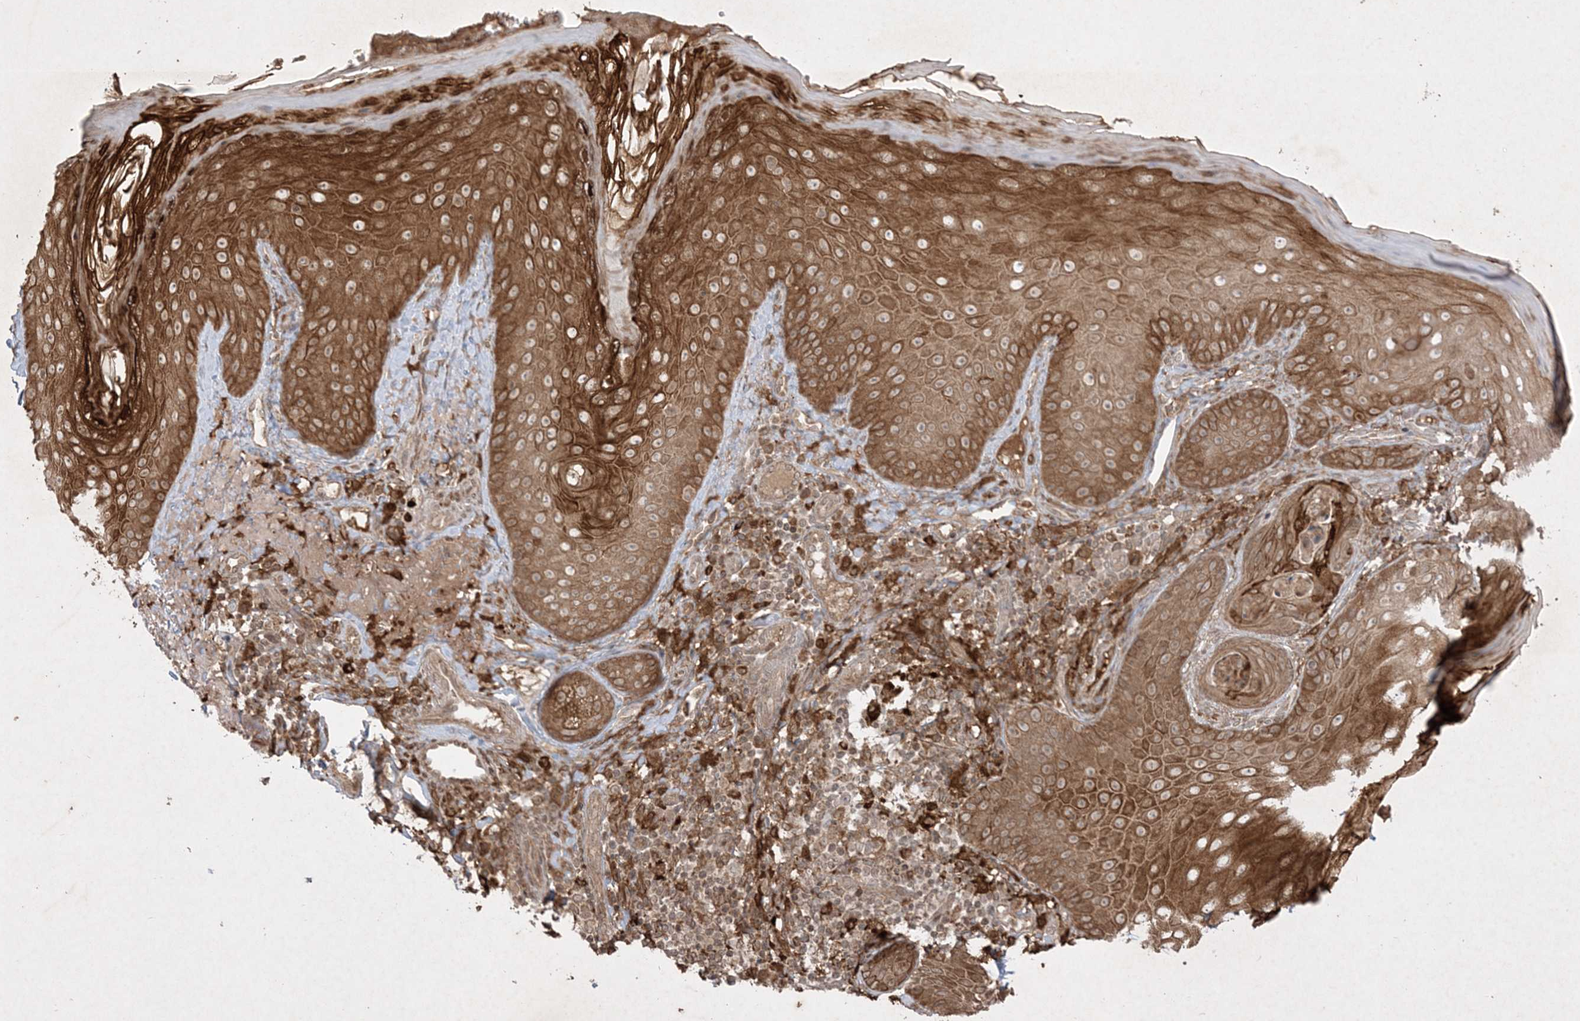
{"staining": {"intensity": "strong", "quantity": ">75%", "location": "cytoplasmic/membranous,nuclear"}, "tissue": "skin", "cell_type": "Fibroblasts", "image_type": "normal", "snomed": [{"axis": "morphology", "description": "Normal tissue, NOS"}, {"axis": "topography", "description": "Skin"}], "caption": "Approximately >75% of fibroblasts in unremarkable skin demonstrate strong cytoplasmic/membranous,nuclear protein expression as visualized by brown immunohistochemical staining.", "gene": "PTK6", "patient": {"sex": "male", "age": 57}}